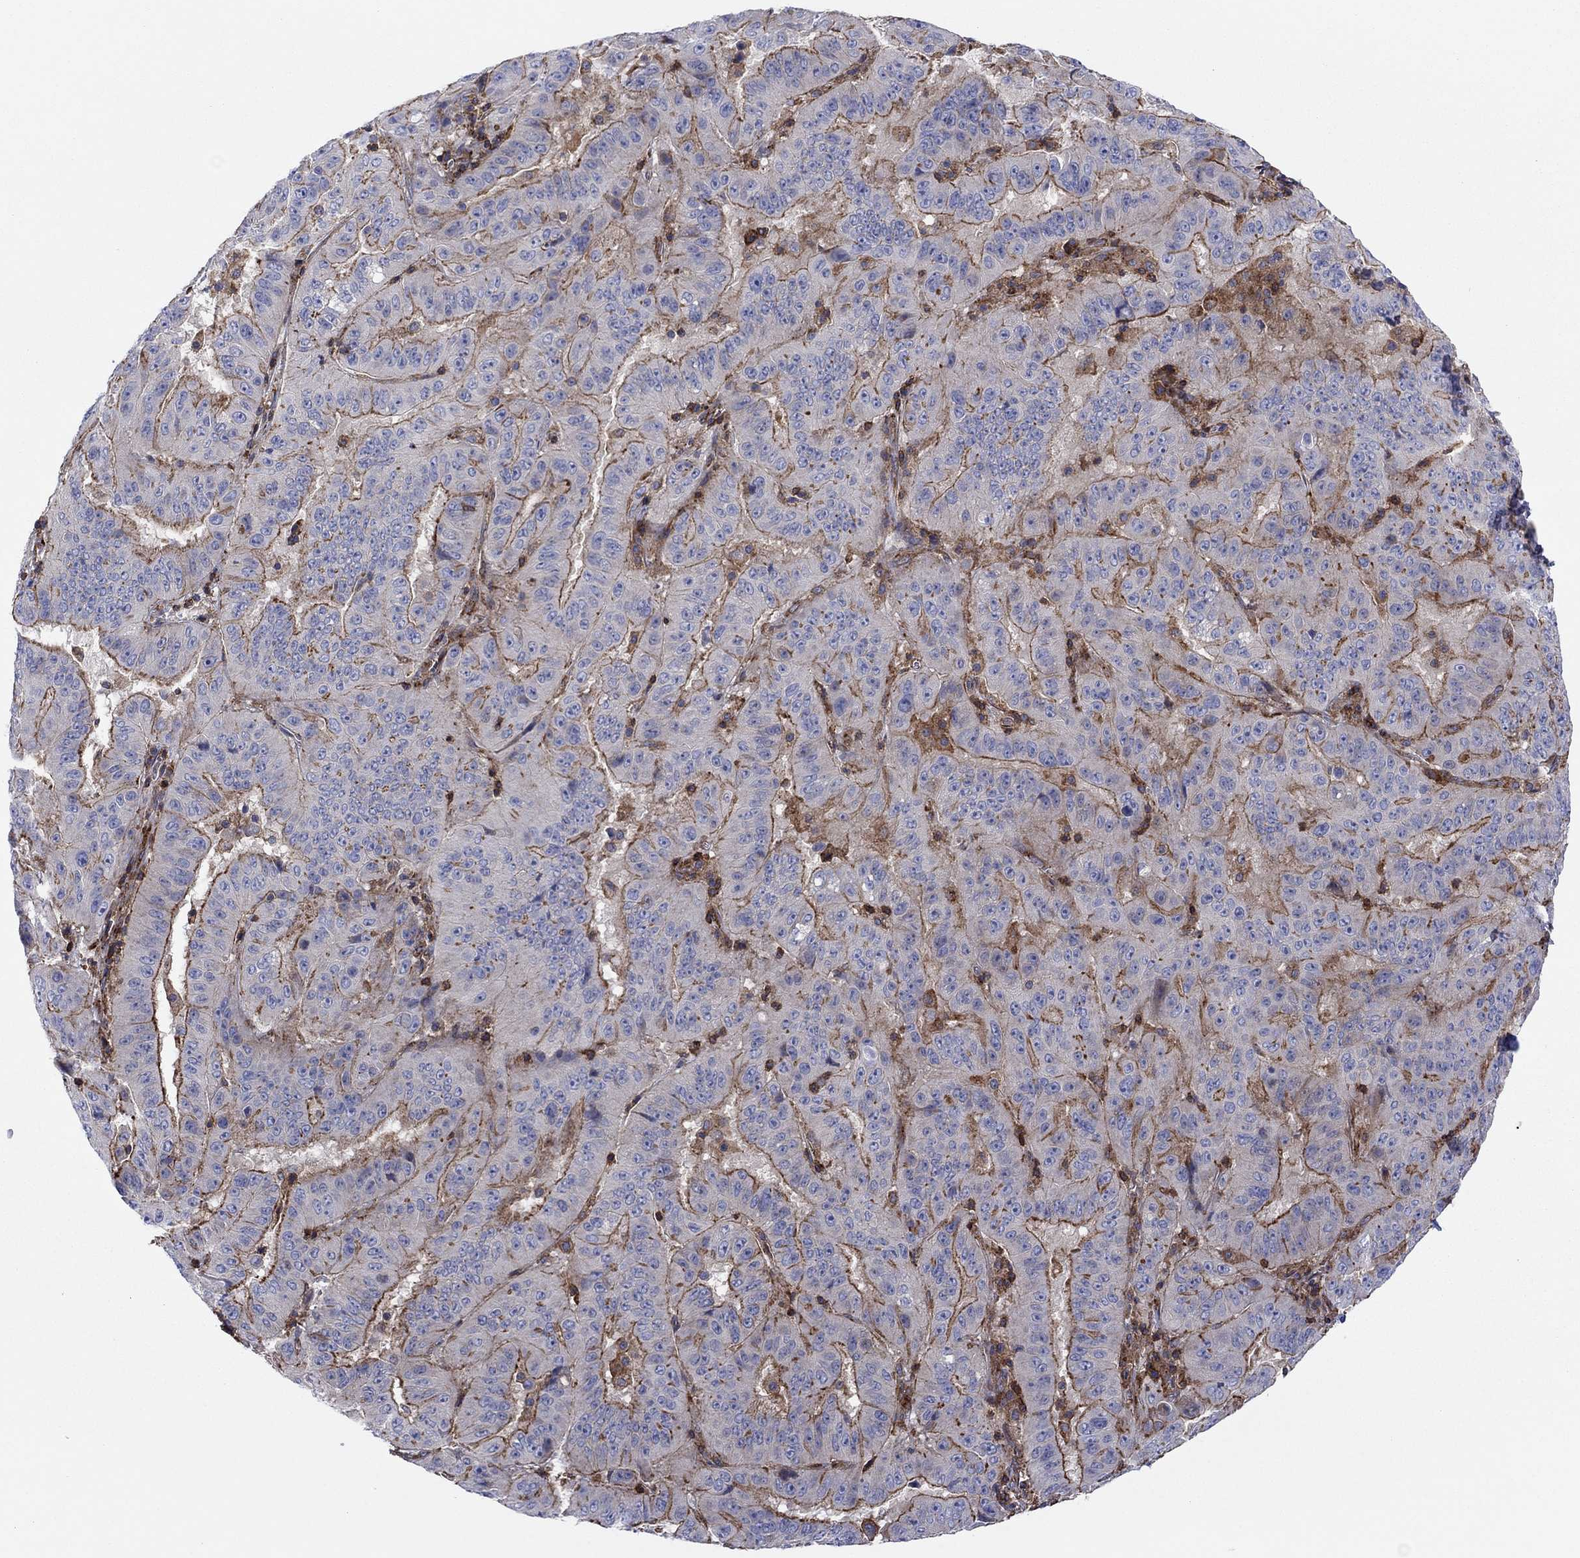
{"staining": {"intensity": "strong", "quantity": "<25%", "location": "cytoplasmic/membranous"}, "tissue": "pancreatic cancer", "cell_type": "Tumor cells", "image_type": "cancer", "snomed": [{"axis": "morphology", "description": "Adenocarcinoma, NOS"}, {"axis": "topography", "description": "Pancreas"}], "caption": "Protein expression analysis of human pancreatic cancer reveals strong cytoplasmic/membranous expression in approximately <25% of tumor cells. (IHC, brightfield microscopy, high magnification).", "gene": "PAG1", "patient": {"sex": "male", "age": 63}}